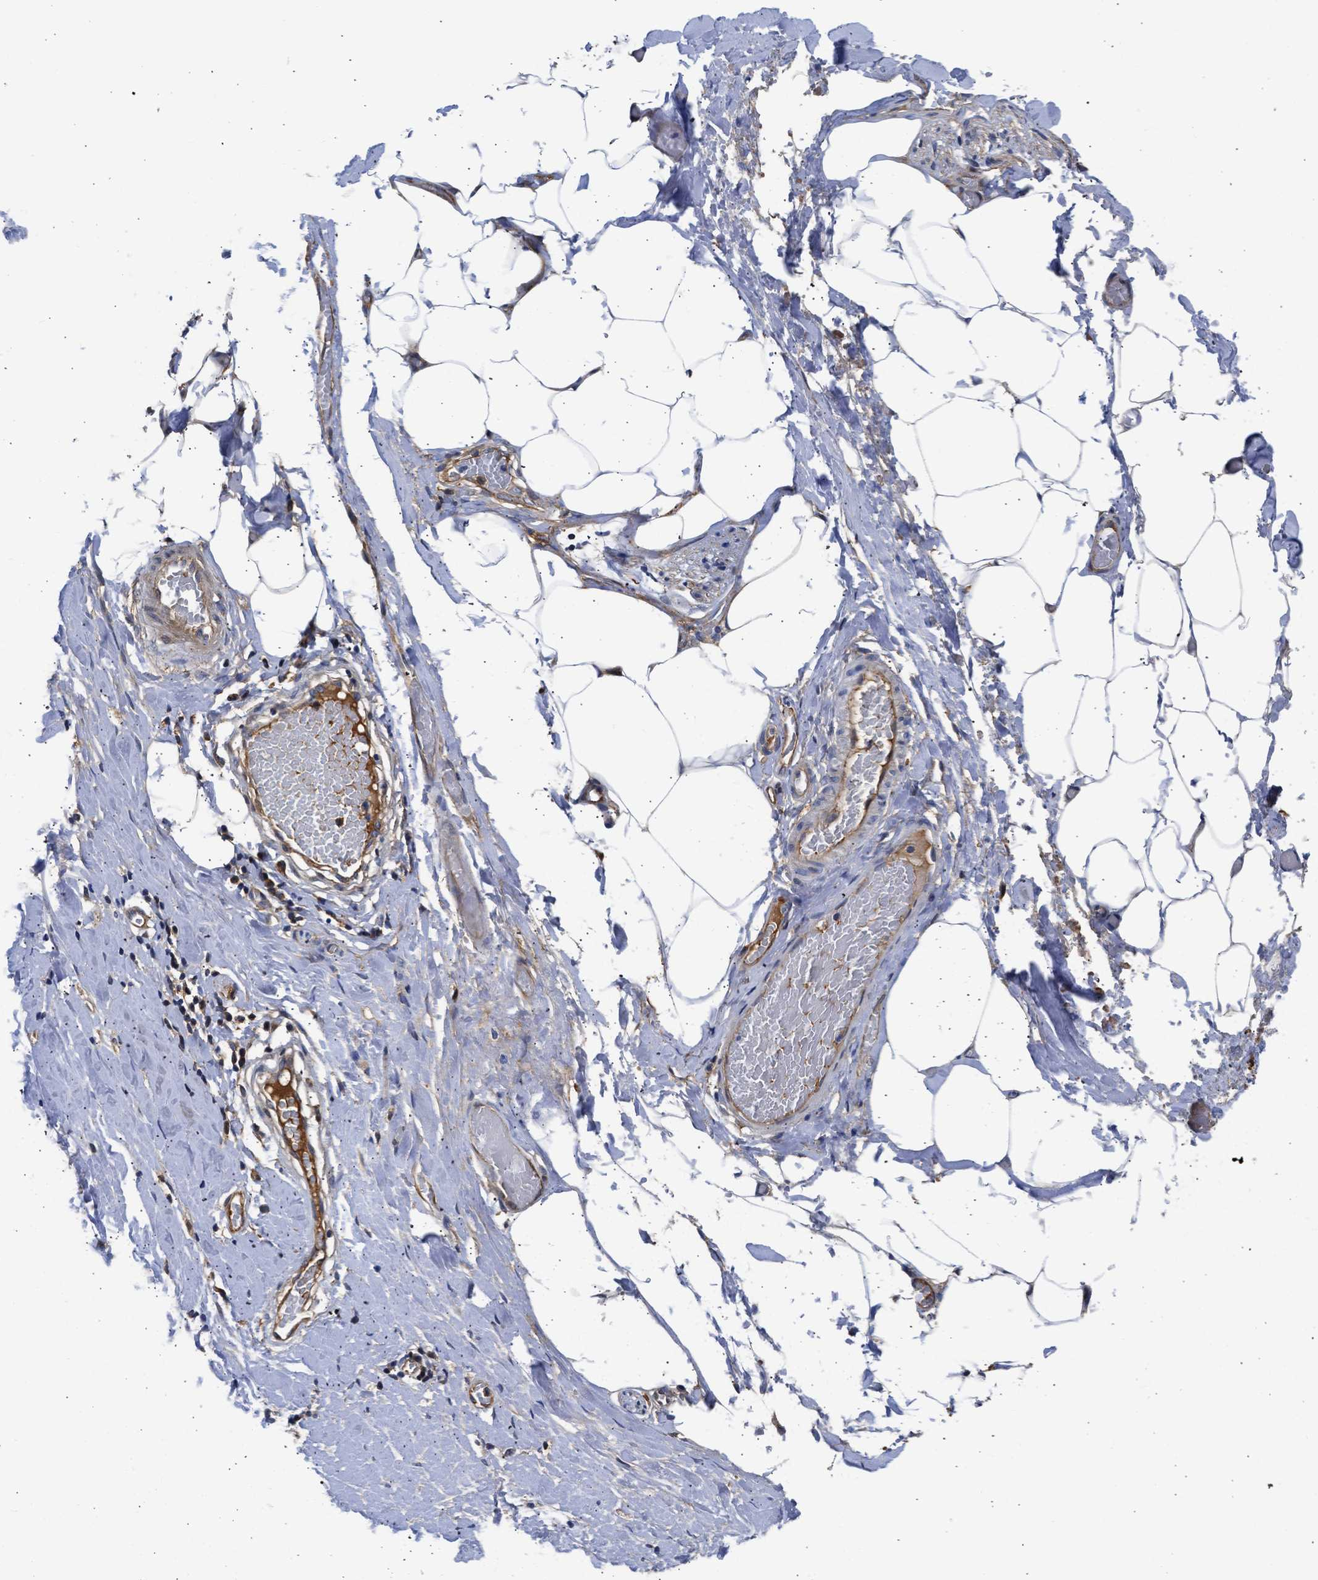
{"staining": {"intensity": "negative", "quantity": "none", "location": "none"}, "tissue": "adipose tissue", "cell_type": "Adipocytes", "image_type": "normal", "snomed": [{"axis": "morphology", "description": "Normal tissue, NOS"}, {"axis": "morphology", "description": "Adenocarcinoma, NOS"}, {"axis": "topography", "description": "Colon"}, {"axis": "topography", "description": "Peripheral nerve tissue"}], "caption": "Immunohistochemistry micrograph of unremarkable adipose tissue: adipose tissue stained with DAB reveals no significant protein staining in adipocytes.", "gene": "MAS1L", "patient": {"sex": "male", "age": 14}}